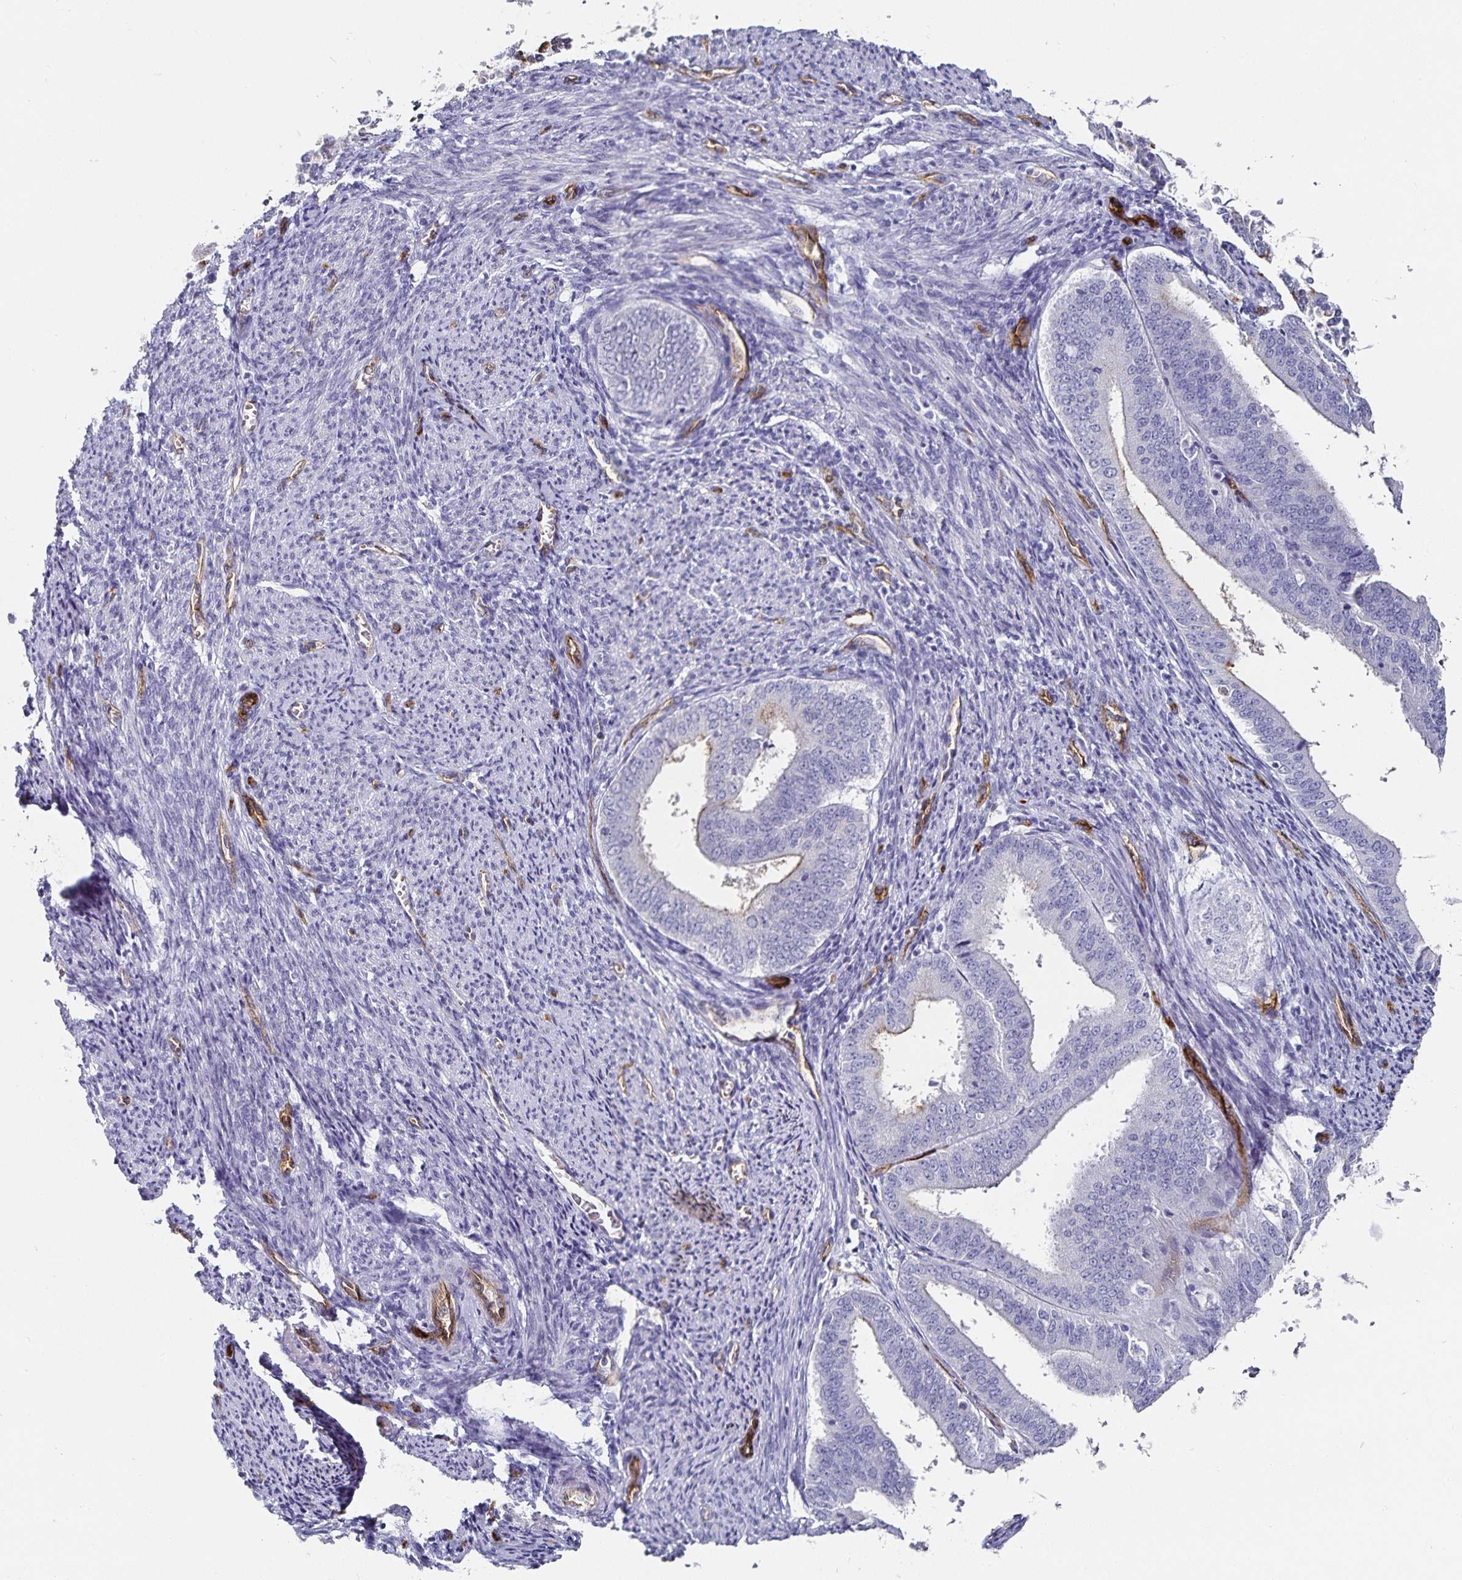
{"staining": {"intensity": "negative", "quantity": "none", "location": "none"}, "tissue": "endometrial cancer", "cell_type": "Tumor cells", "image_type": "cancer", "snomed": [{"axis": "morphology", "description": "Adenocarcinoma, NOS"}, {"axis": "topography", "description": "Endometrium"}], "caption": "This image is of adenocarcinoma (endometrial) stained with IHC to label a protein in brown with the nuclei are counter-stained blue. There is no expression in tumor cells.", "gene": "PODXL", "patient": {"sex": "female", "age": 63}}